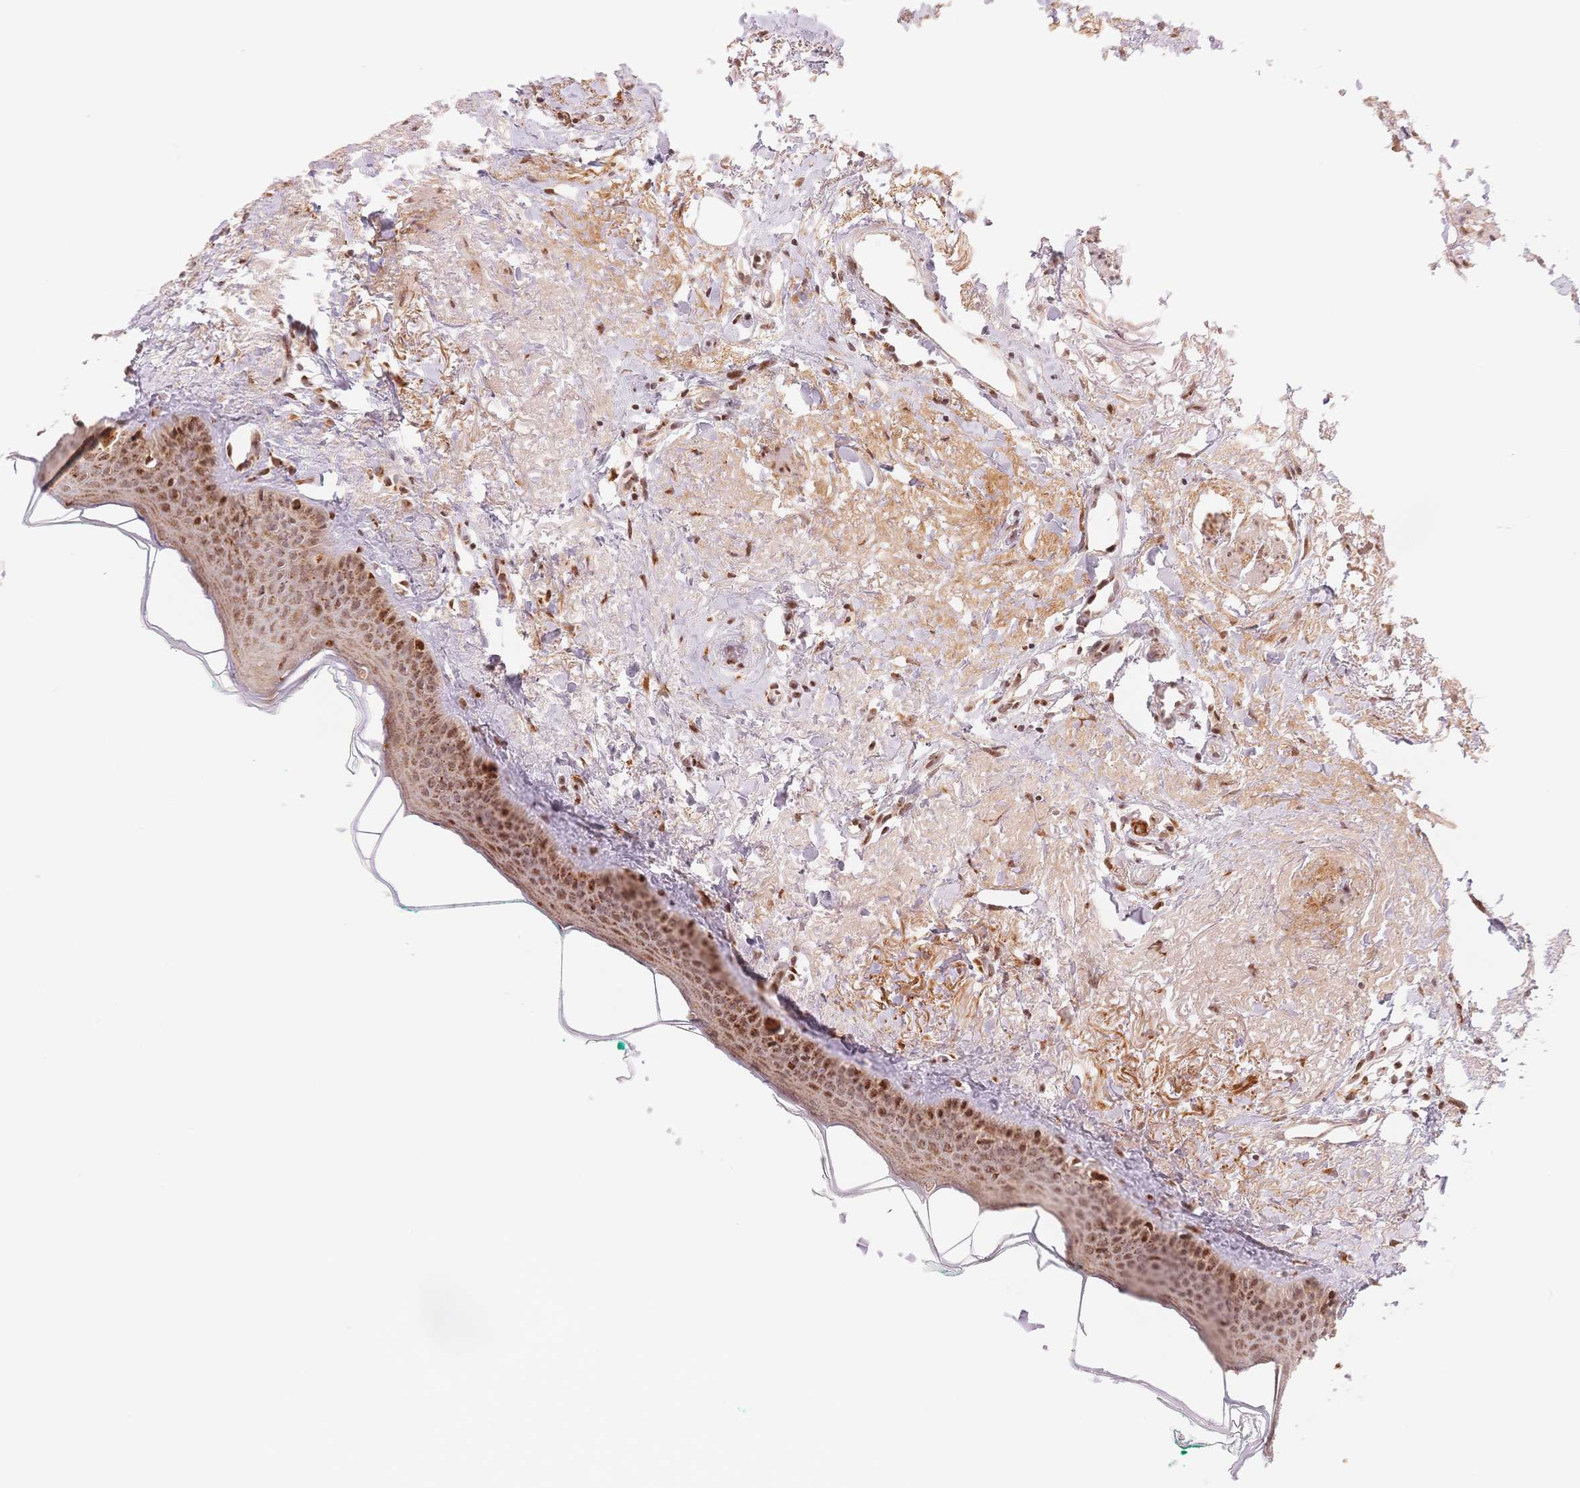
{"staining": {"intensity": "moderate", "quantity": ">75%", "location": "cytoplasmic/membranous,nuclear"}, "tissue": "oral mucosa", "cell_type": "Squamous epithelial cells", "image_type": "normal", "snomed": [{"axis": "morphology", "description": "Normal tissue, NOS"}, {"axis": "topography", "description": "Oral tissue"}], "caption": "Immunohistochemistry (IHC) histopathology image of normal oral mucosa: human oral mucosa stained using IHC exhibits medium levels of moderate protein expression localized specifically in the cytoplasmic/membranous,nuclear of squamous epithelial cells, appearing as a cytoplasmic/membranous,nuclear brown color.", "gene": "STK39", "patient": {"sex": "female", "age": 70}}